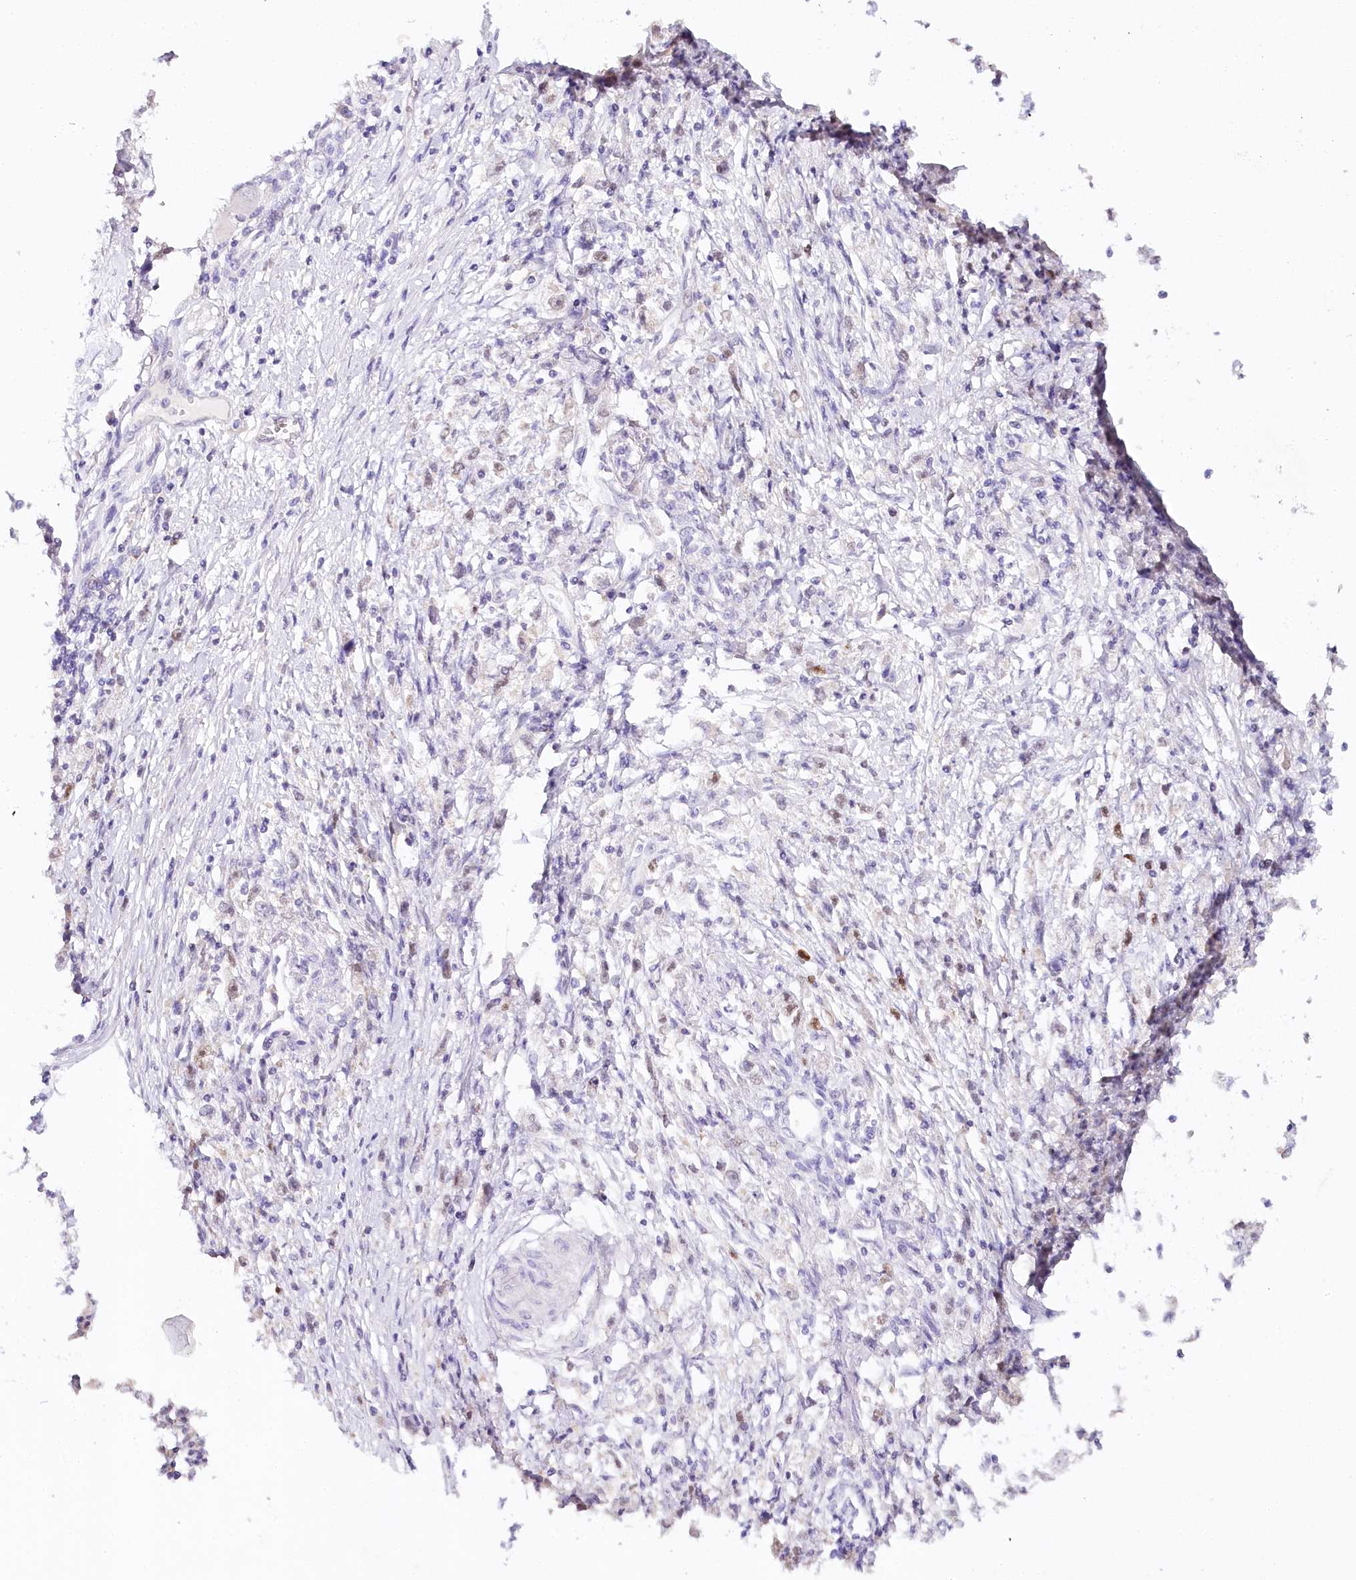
{"staining": {"intensity": "moderate", "quantity": "<25%", "location": "nuclear"}, "tissue": "stomach cancer", "cell_type": "Tumor cells", "image_type": "cancer", "snomed": [{"axis": "morphology", "description": "Adenocarcinoma, NOS"}, {"axis": "topography", "description": "Stomach"}], "caption": "This micrograph exhibits IHC staining of human adenocarcinoma (stomach), with low moderate nuclear positivity in approximately <25% of tumor cells.", "gene": "TP53", "patient": {"sex": "female", "age": 59}}